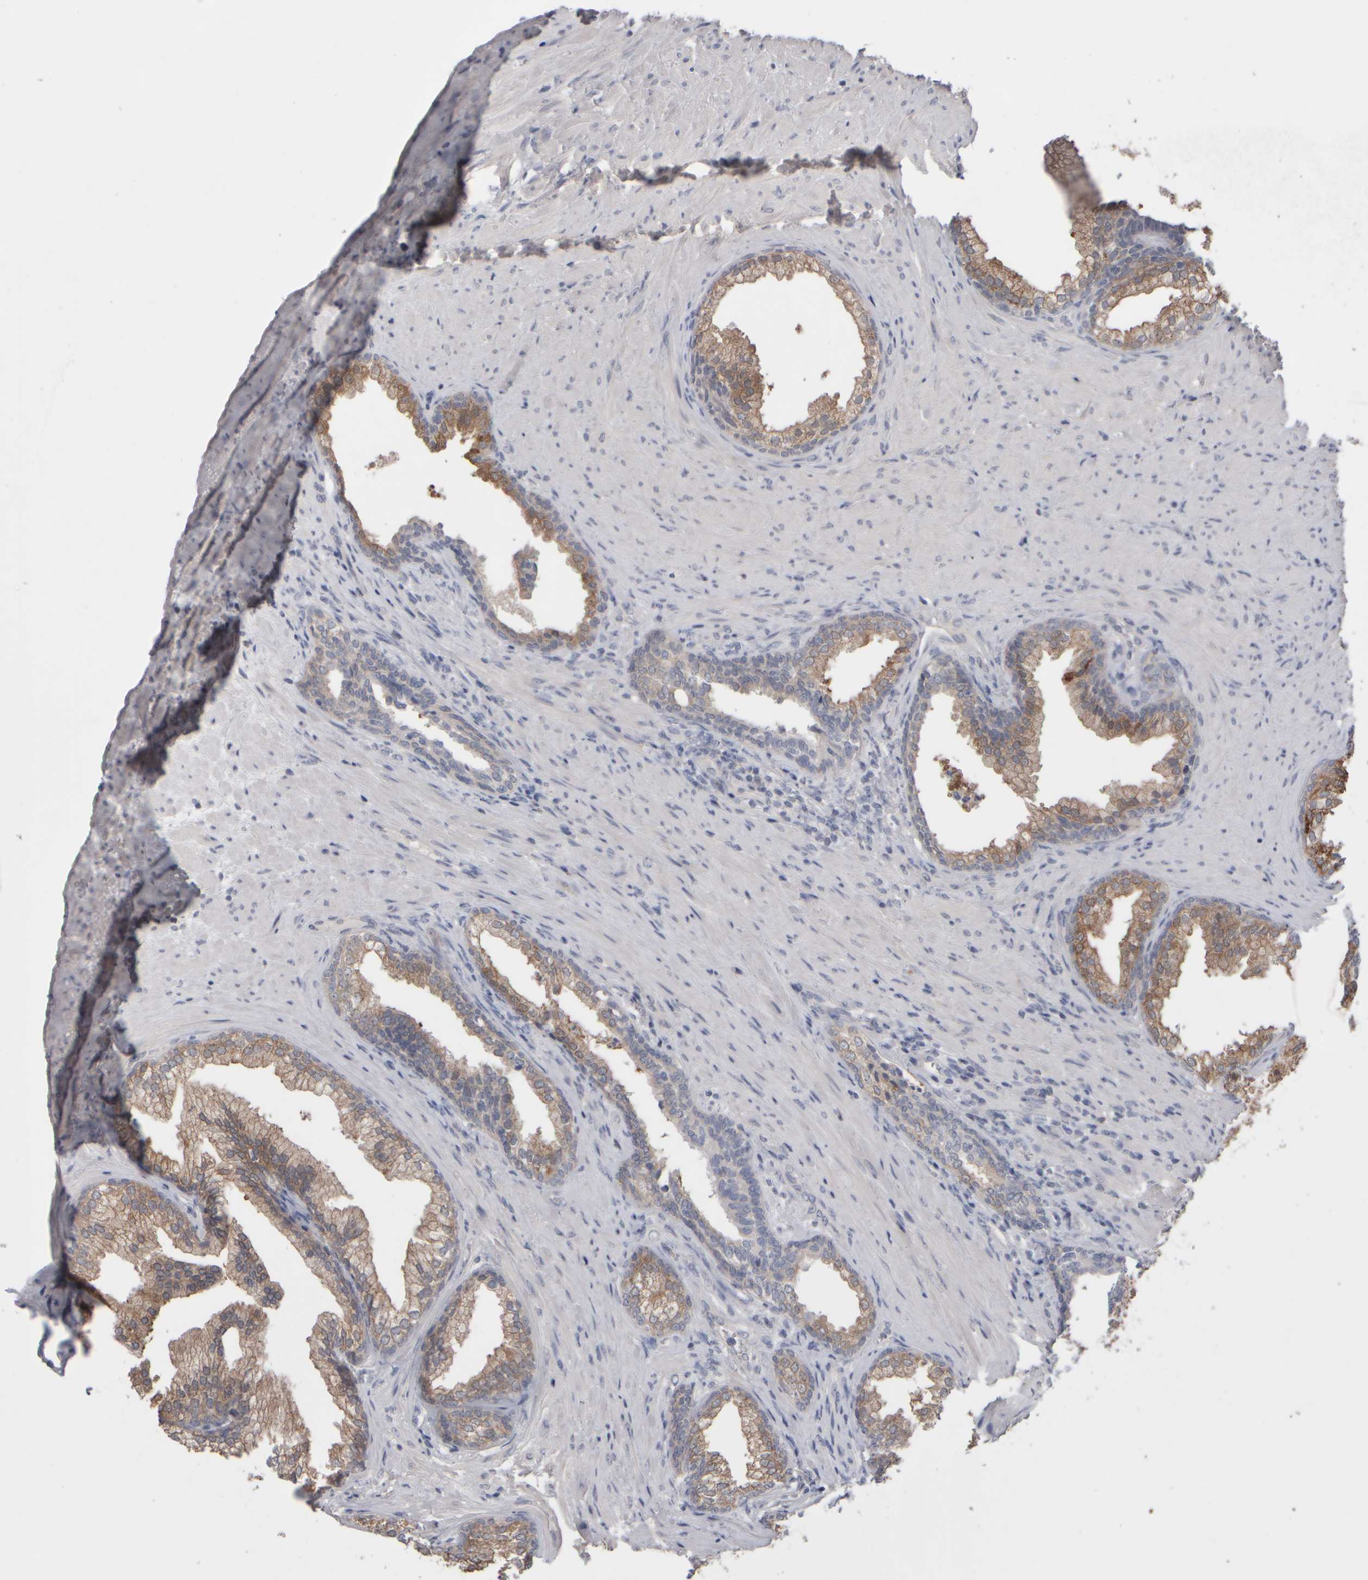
{"staining": {"intensity": "moderate", "quantity": ">75%", "location": "cytoplasmic/membranous"}, "tissue": "prostate", "cell_type": "Glandular cells", "image_type": "normal", "snomed": [{"axis": "morphology", "description": "Normal tissue, NOS"}, {"axis": "topography", "description": "Prostate"}], "caption": "Immunohistochemical staining of benign human prostate demonstrates medium levels of moderate cytoplasmic/membranous staining in about >75% of glandular cells. (brown staining indicates protein expression, while blue staining denotes nuclei).", "gene": "EPHX2", "patient": {"sex": "male", "age": 76}}